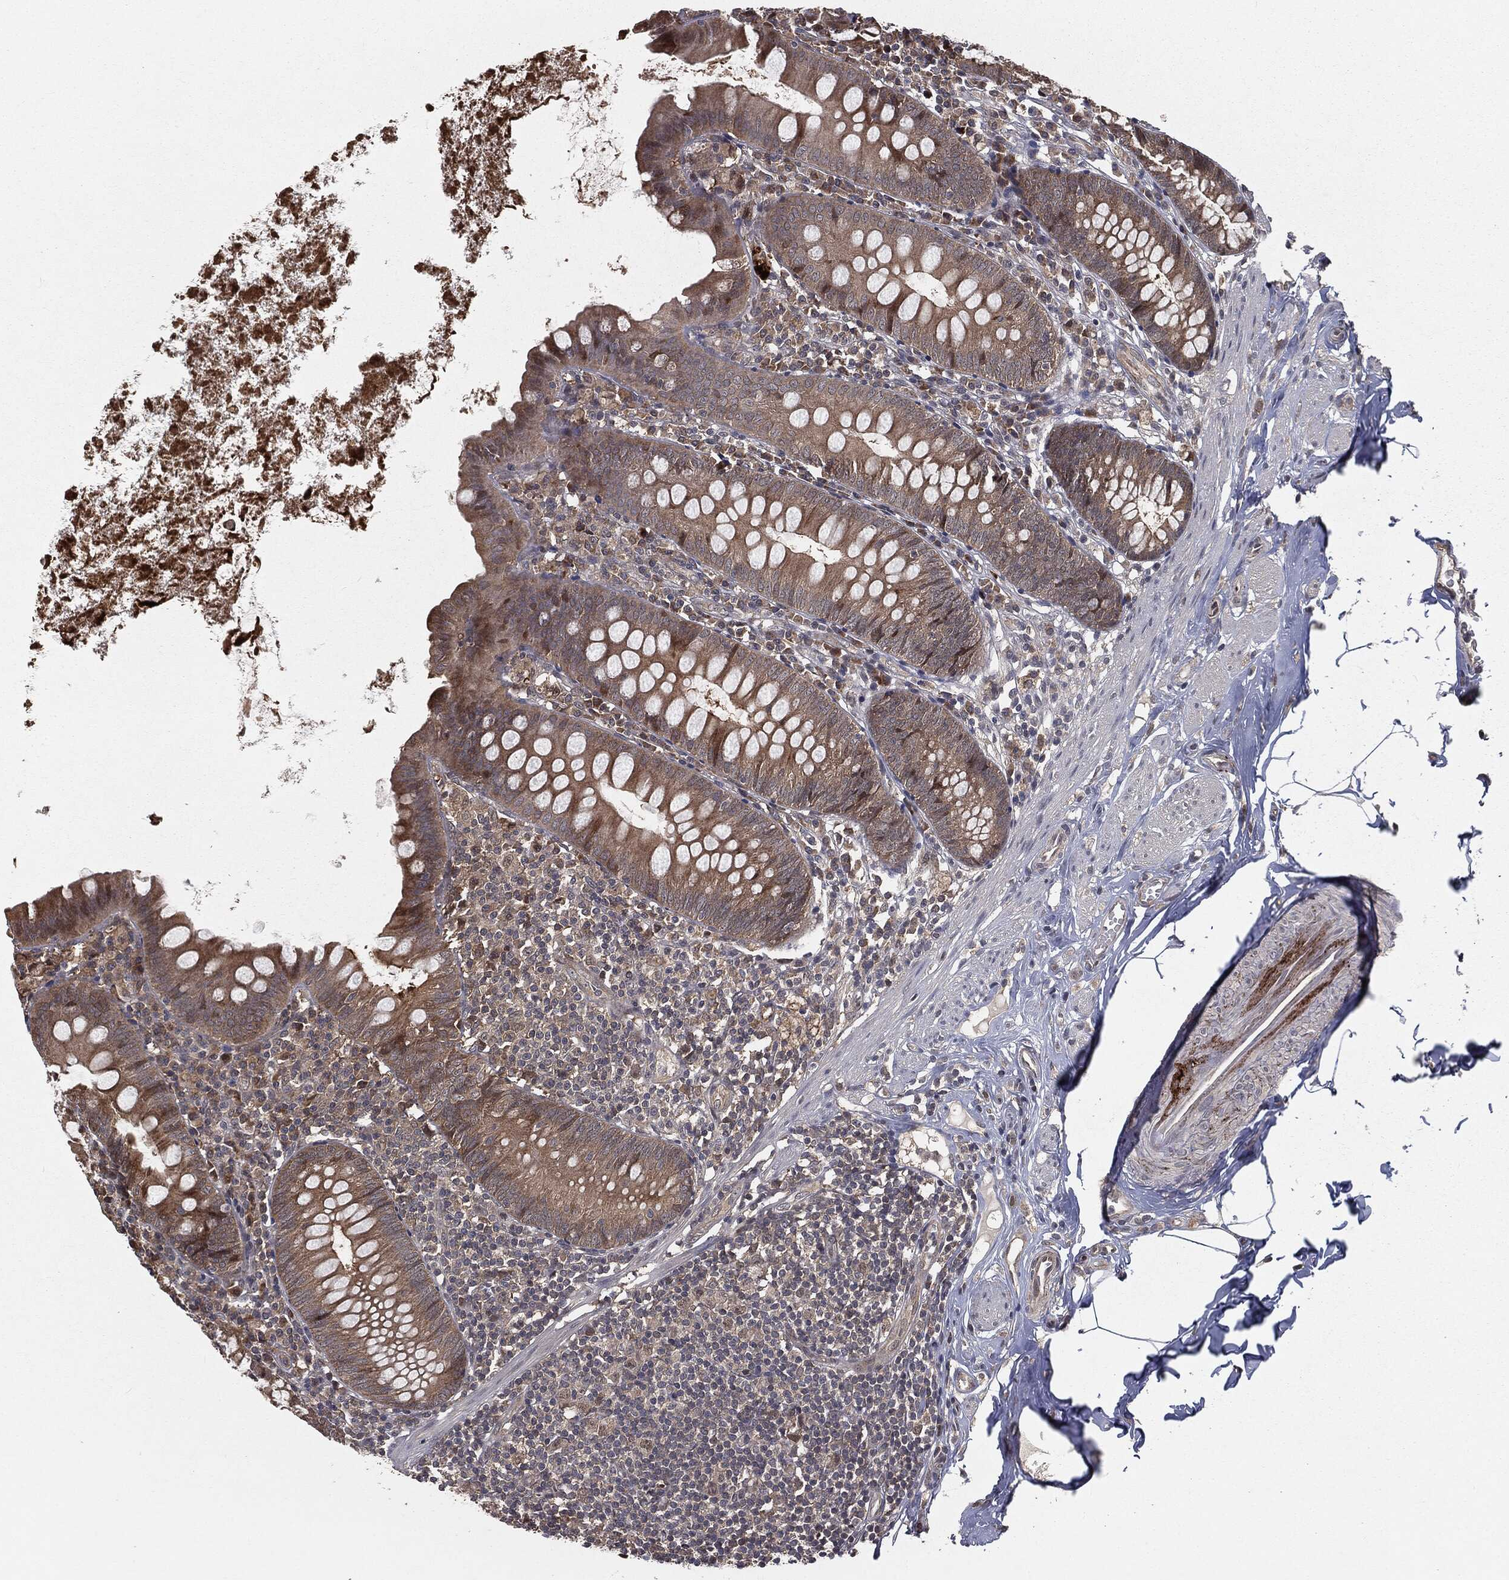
{"staining": {"intensity": "strong", "quantity": "<25%", "location": "cytoplasmic/membranous"}, "tissue": "appendix", "cell_type": "Glandular cells", "image_type": "normal", "snomed": [{"axis": "morphology", "description": "Normal tissue, NOS"}, {"axis": "topography", "description": "Appendix"}], "caption": "Immunohistochemistry histopathology image of benign appendix stained for a protein (brown), which demonstrates medium levels of strong cytoplasmic/membranous expression in about <25% of glandular cells.", "gene": "FBXO7", "patient": {"sex": "female", "age": 82}}